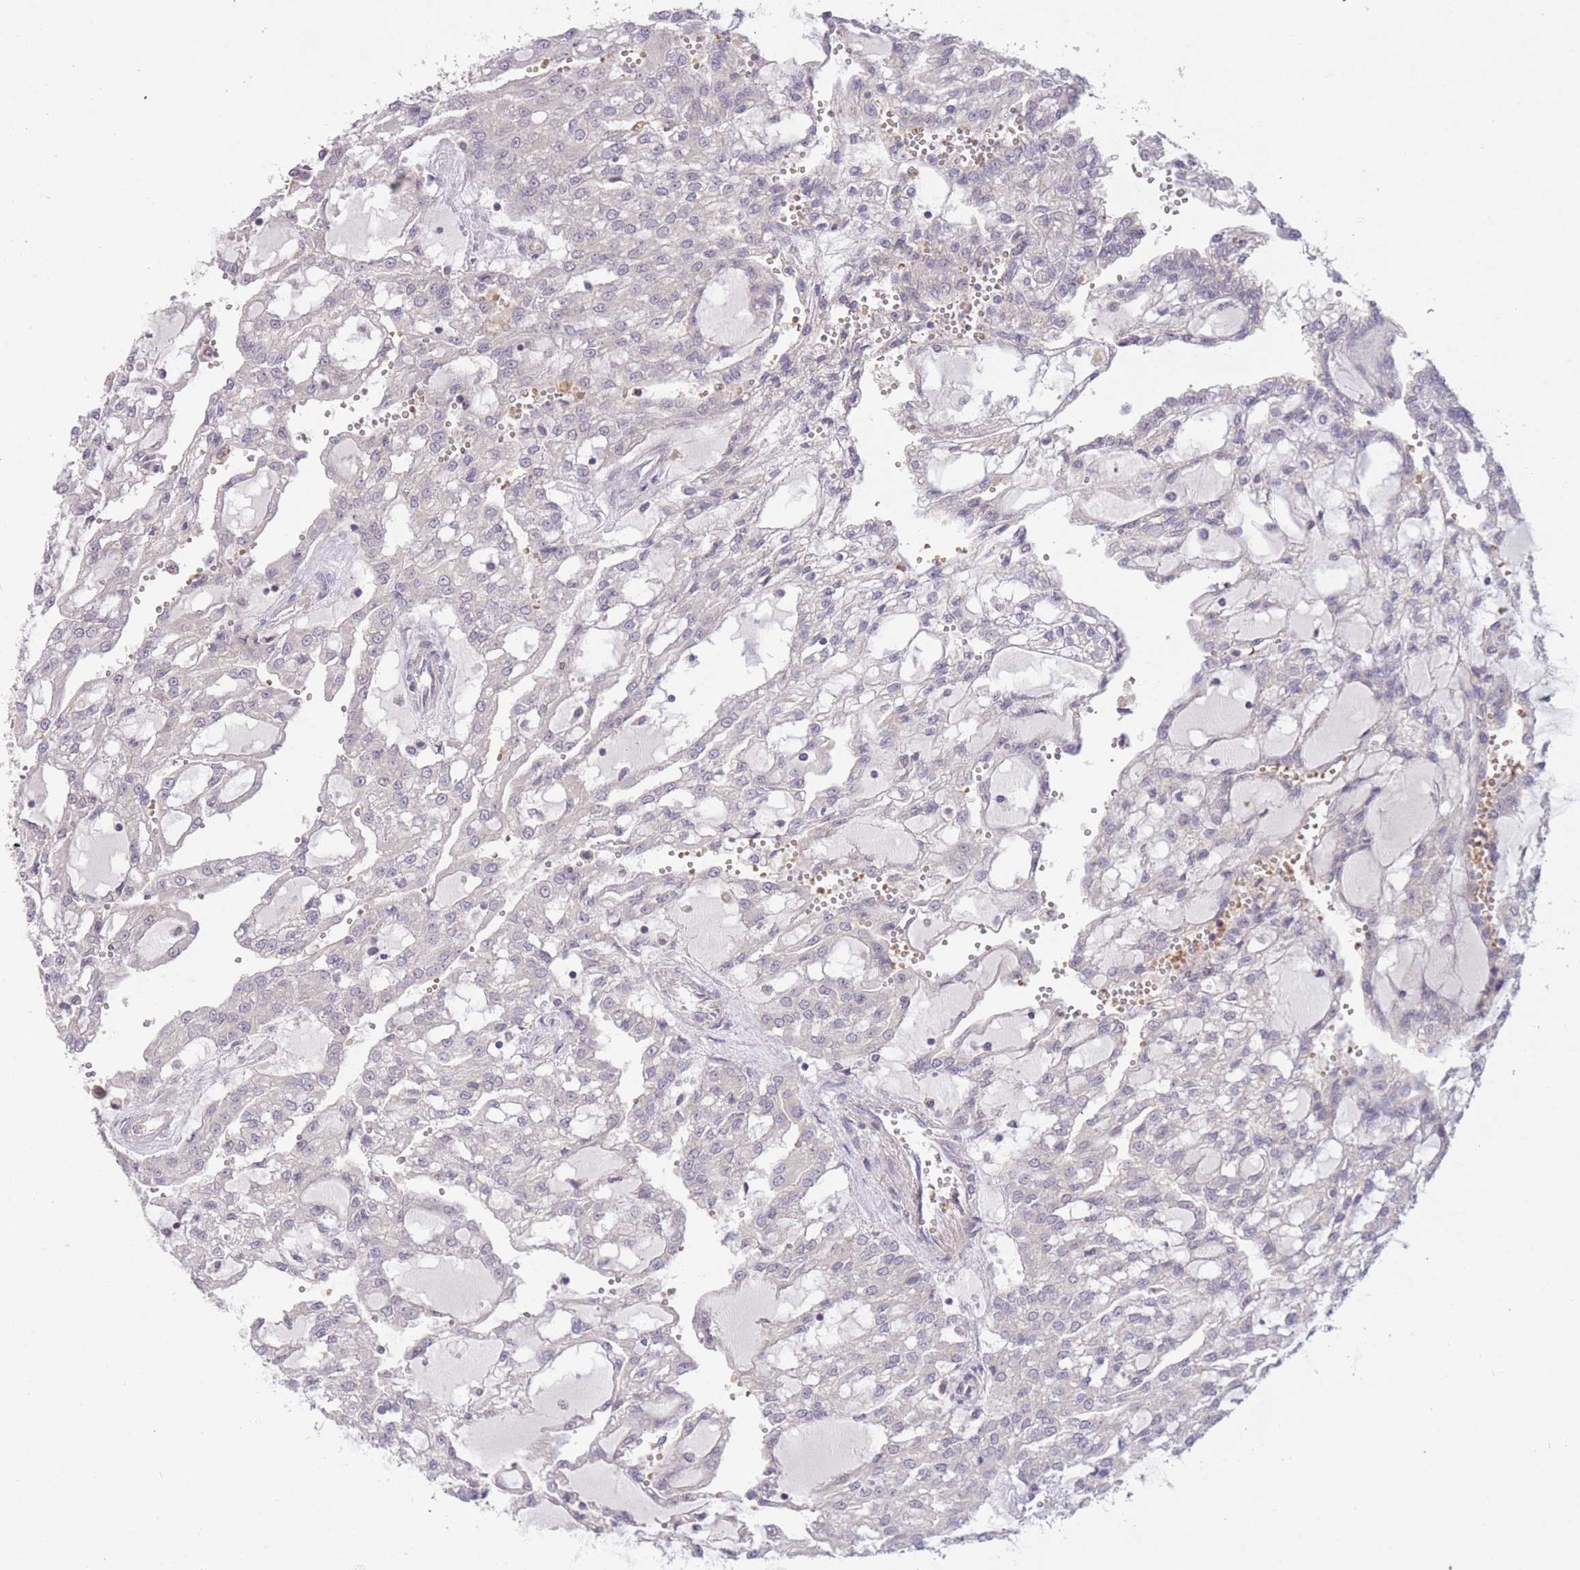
{"staining": {"intensity": "negative", "quantity": "none", "location": "none"}, "tissue": "renal cancer", "cell_type": "Tumor cells", "image_type": "cancer", "snomed": [{"axis": "morphology", "description": "Adenocarcinoma, NOS"}, {"axis": "topography", "description": "Kidney"}], "caption": "A high-resolution micrograph shows immunohistochemistry staining of renal cancer (adenocarcinoma), which exhibits no significant positivity in tumor cells.", "gene": "FUT5", "patient": {"sex": "male", "age": 63}}